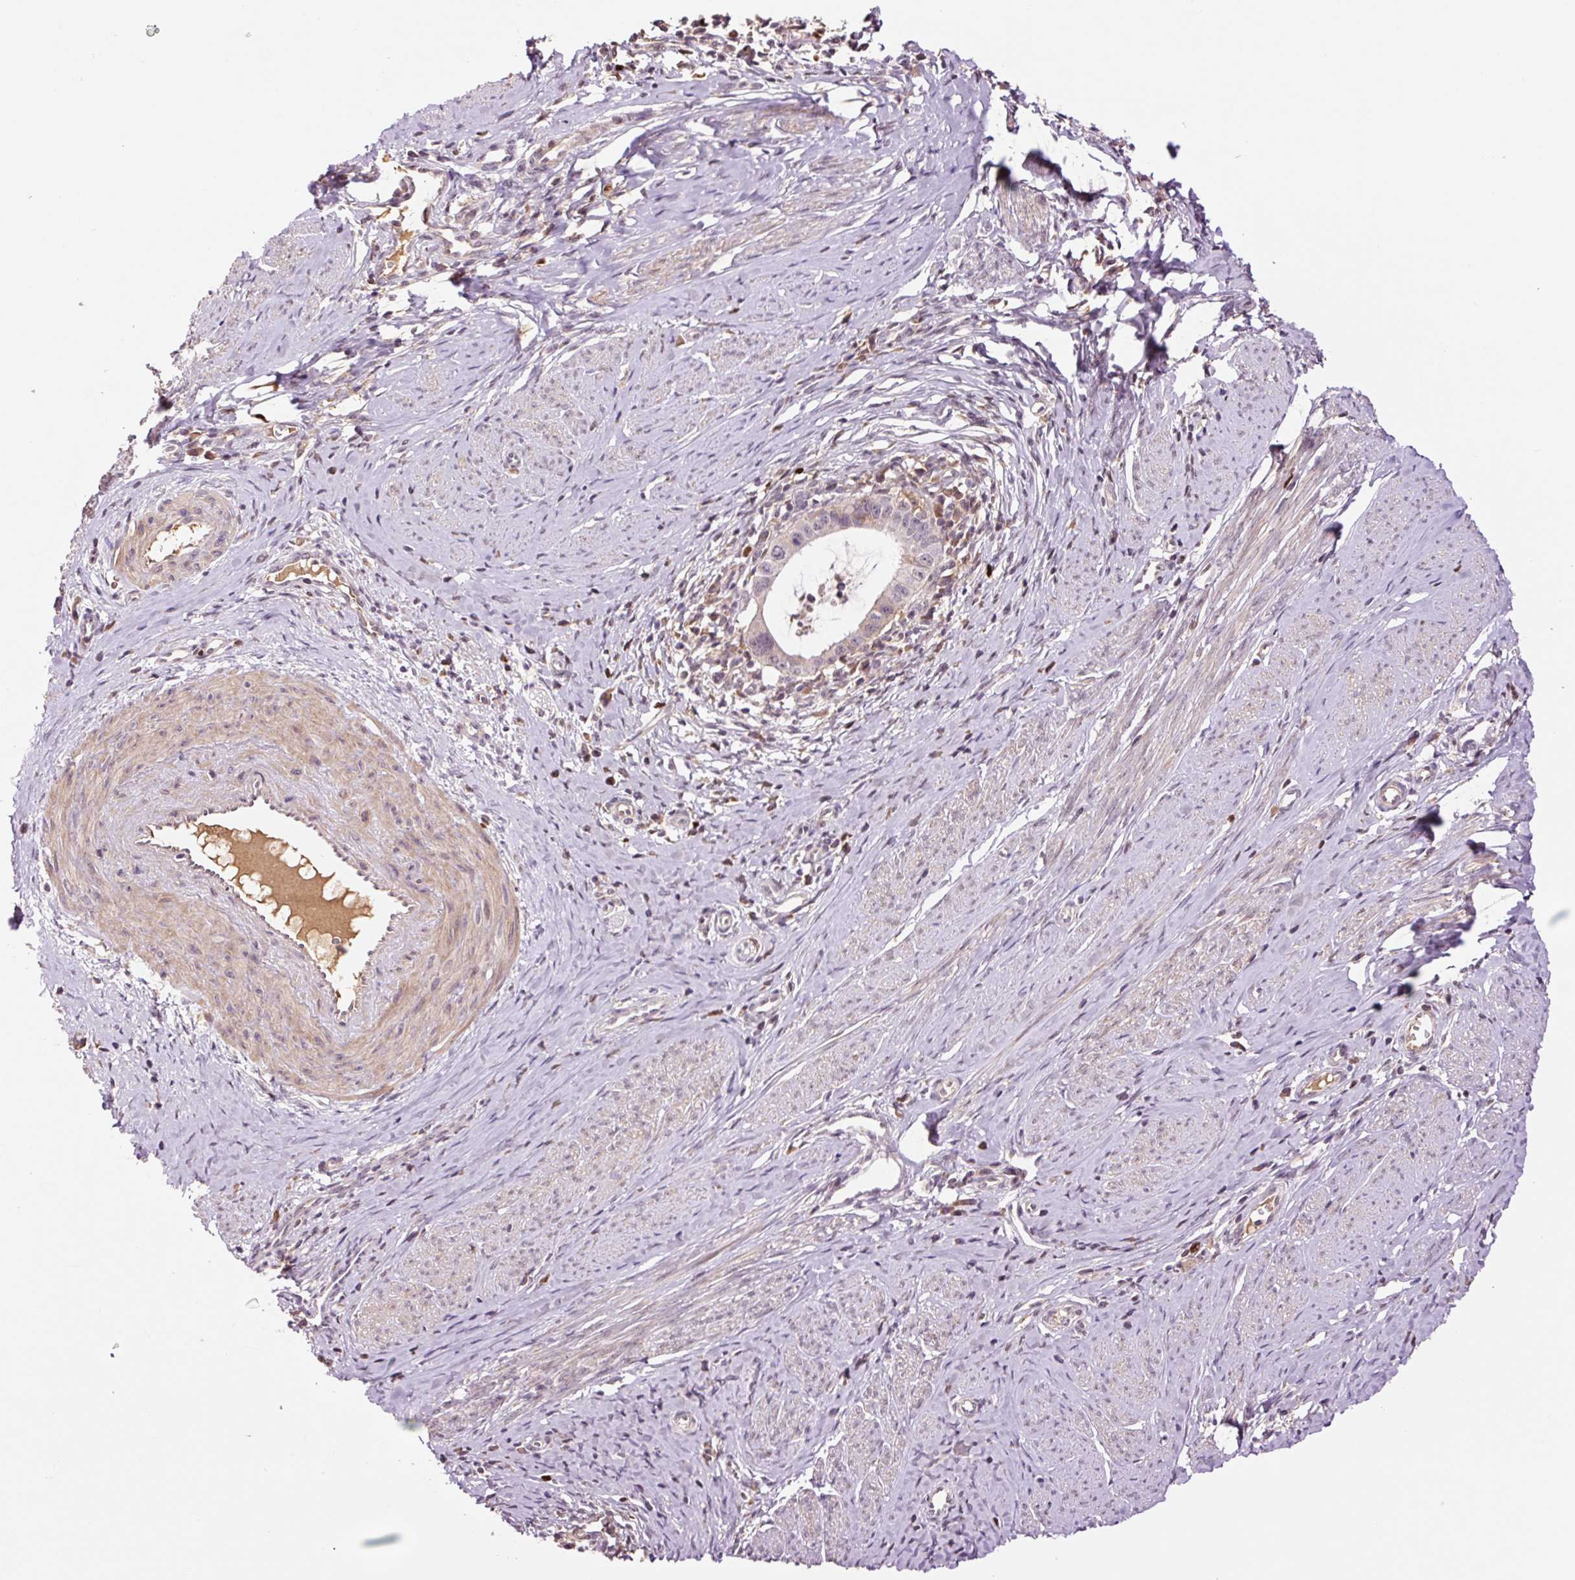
{"staining": {"intensity": "negative", "quantity": "none", "location": "none"}, "tissue": "cervical cancer", "cell_type": "Tumor cells", "image_type": "cancer", "snomed": [{"axis": "morphology", "description": "Adenocarcinoma, NOS"}, {"axis": "topography", "description": "Cervix"}], "caption": "Immunohistochemistry of human adenocarcinoma (cervical) displays no positivity in tumor cells. The staining is performed using DAB brown chromogen with nuclei counter-stained in using hematoxylin.", "gene": "DPPA4", "patient": {"sex": "female", "age": 36}}